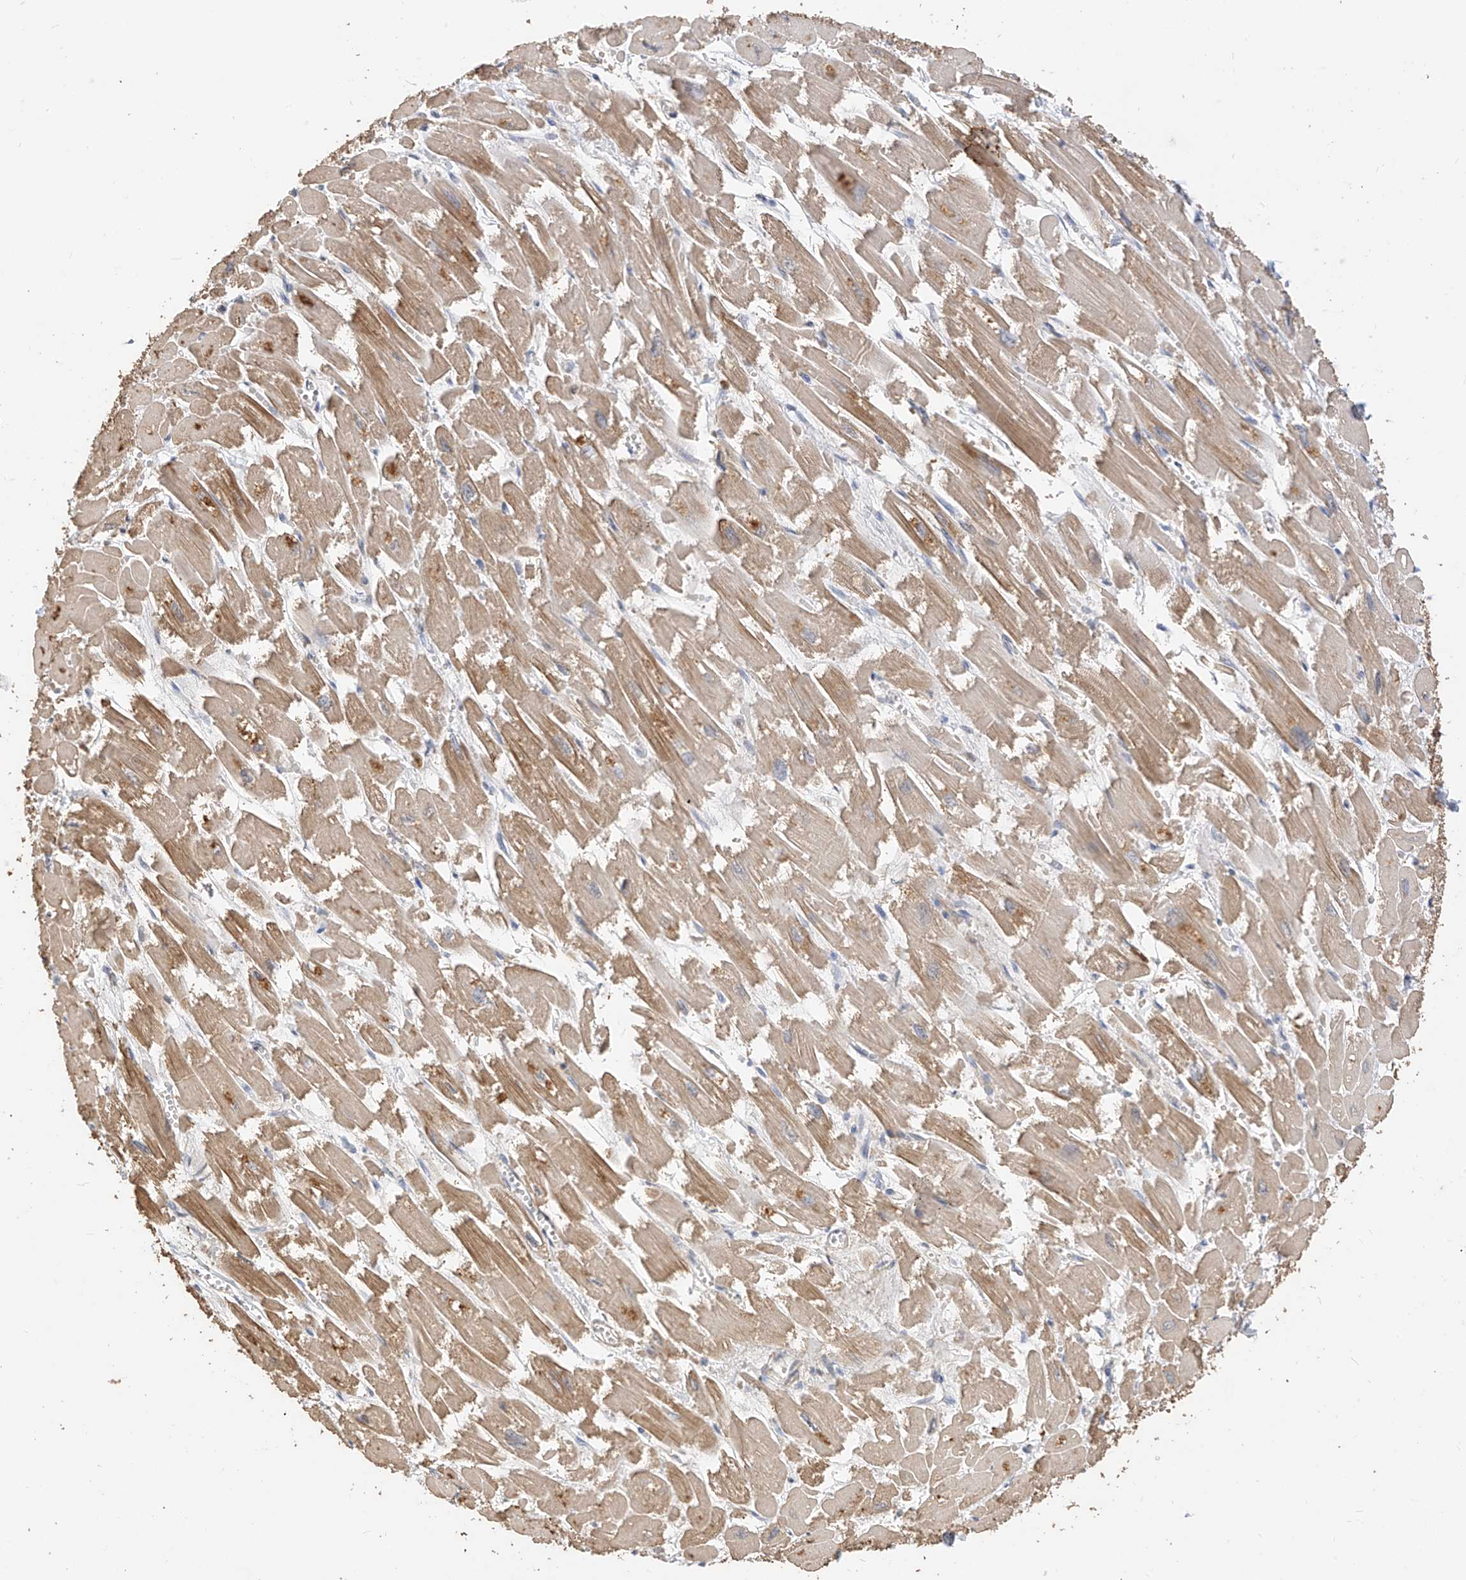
{"staining": {"intensity": "moderate", "quantity": ">75%", "location": "cytoplasmic/membranous"}, "tissue": "heart muscle", "cell_type": "Cardiomyocytes", "image_type": "normal", "snomed": [{"axis": "morphology", "description": "Normal tissue, NOS"}, {"axis": "topography", "description": "Heart"}], "caption": "Cardiomyocytes demonstrate moderate cytoplasmic/membranous positivity in about >75% of cells in normal heart muscle.", "gene": "OFD1", "patient": {"sex": "male", "age": 54}}